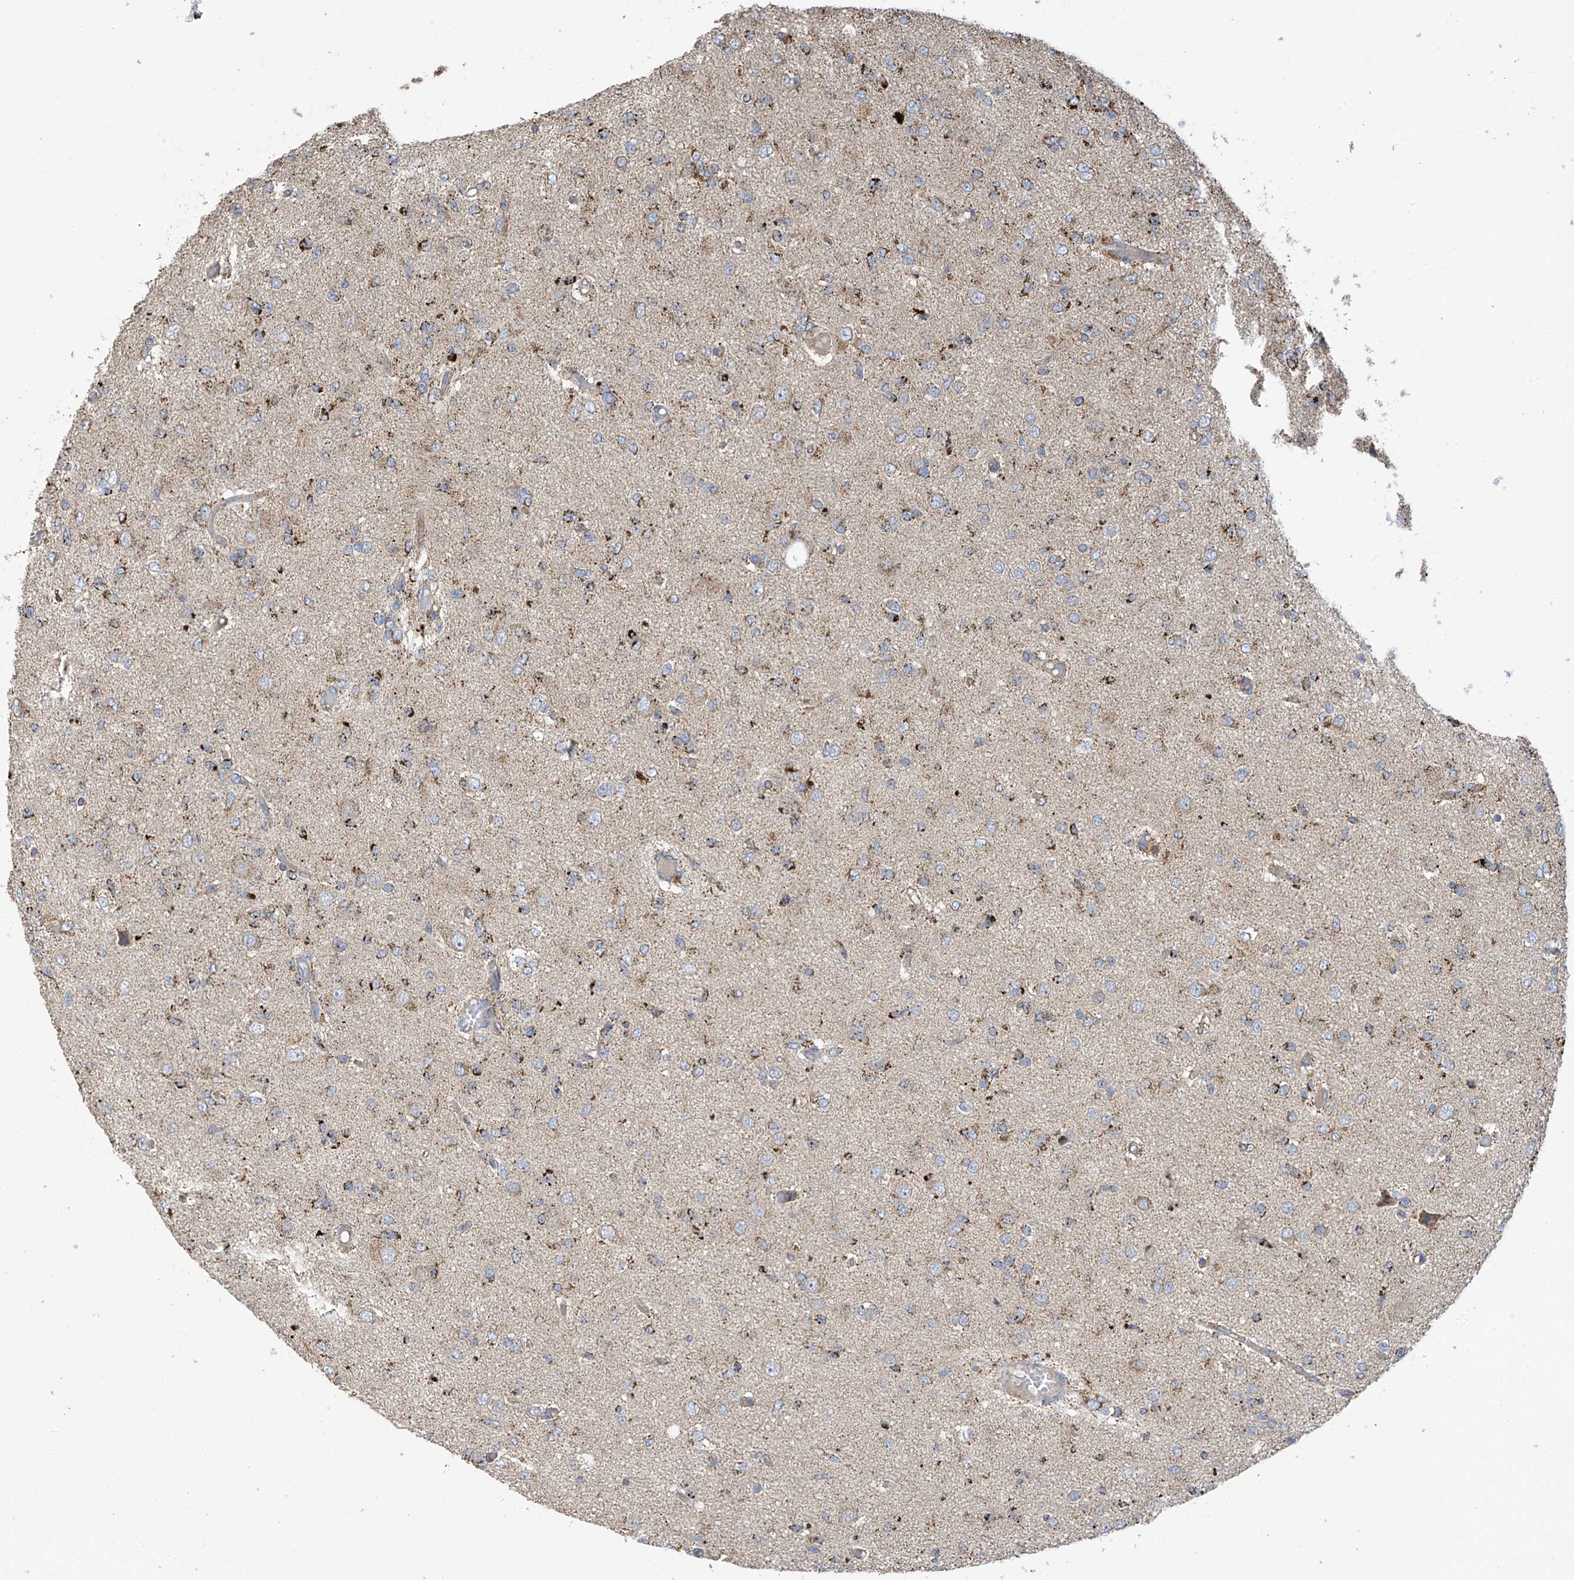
{"staining": {"intensity": "moderate", "quantity": "25%-75%", "location": "cytoplasmic/membranous"}, "tissue": "glioma", "cell_type": "Tumor cells", "image_type": "cancer", "snomed": [{"axis": "morphology", "description": "Glioma, malignant, High grade"}, {"axis": "topography", "description": "Brain"}], "caption": "A medium amount of moderate cytoplasmic/membranous positivity is present in about 25%-75% of tumor cells in malignant glioma (high-grade) tissue.", "gene": "PNPT1", "patient": {"sex": "female", "age": 59}}